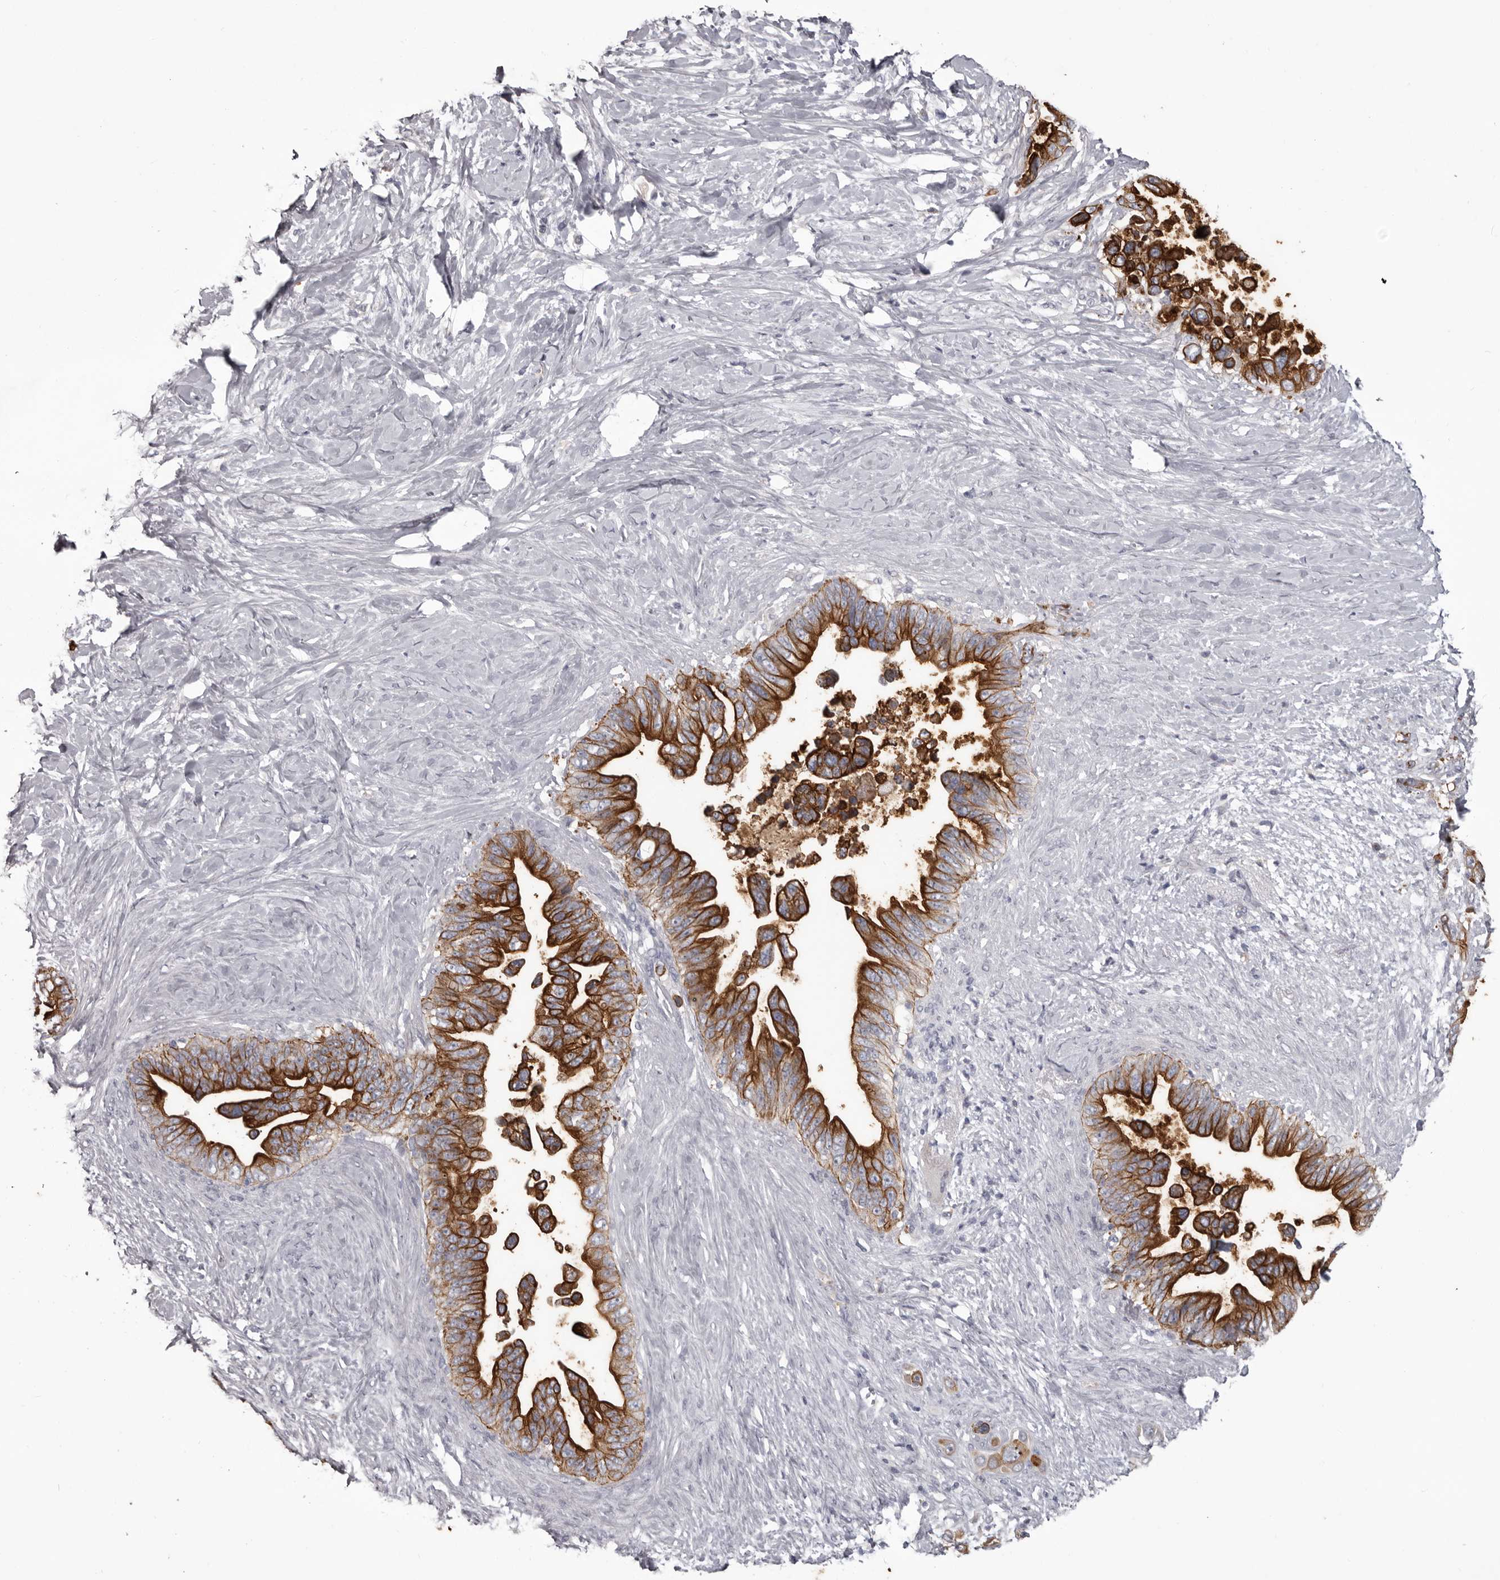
{"staining": {"intensity": "strong", "quantity": ">75%", "location": "cytoplasmic/membranous"}, "tissue": "pancreatic cancer", "cell_type": "Tumor cells", "image_type": "cancer", "snomed": [{"axis": "morphology", "description": "Adenocarcinoma, NOS"}, {"axis": "topography", "description": "Pancreas"}], "caption": "This is an image of immunohistochemistry staining of pancreatic cancer, which shows strong positivity in the cytoplasmic/membranous of tumor cells.", "gene": "LPAR6", "patient": {"sex": "female", "age": 72}}